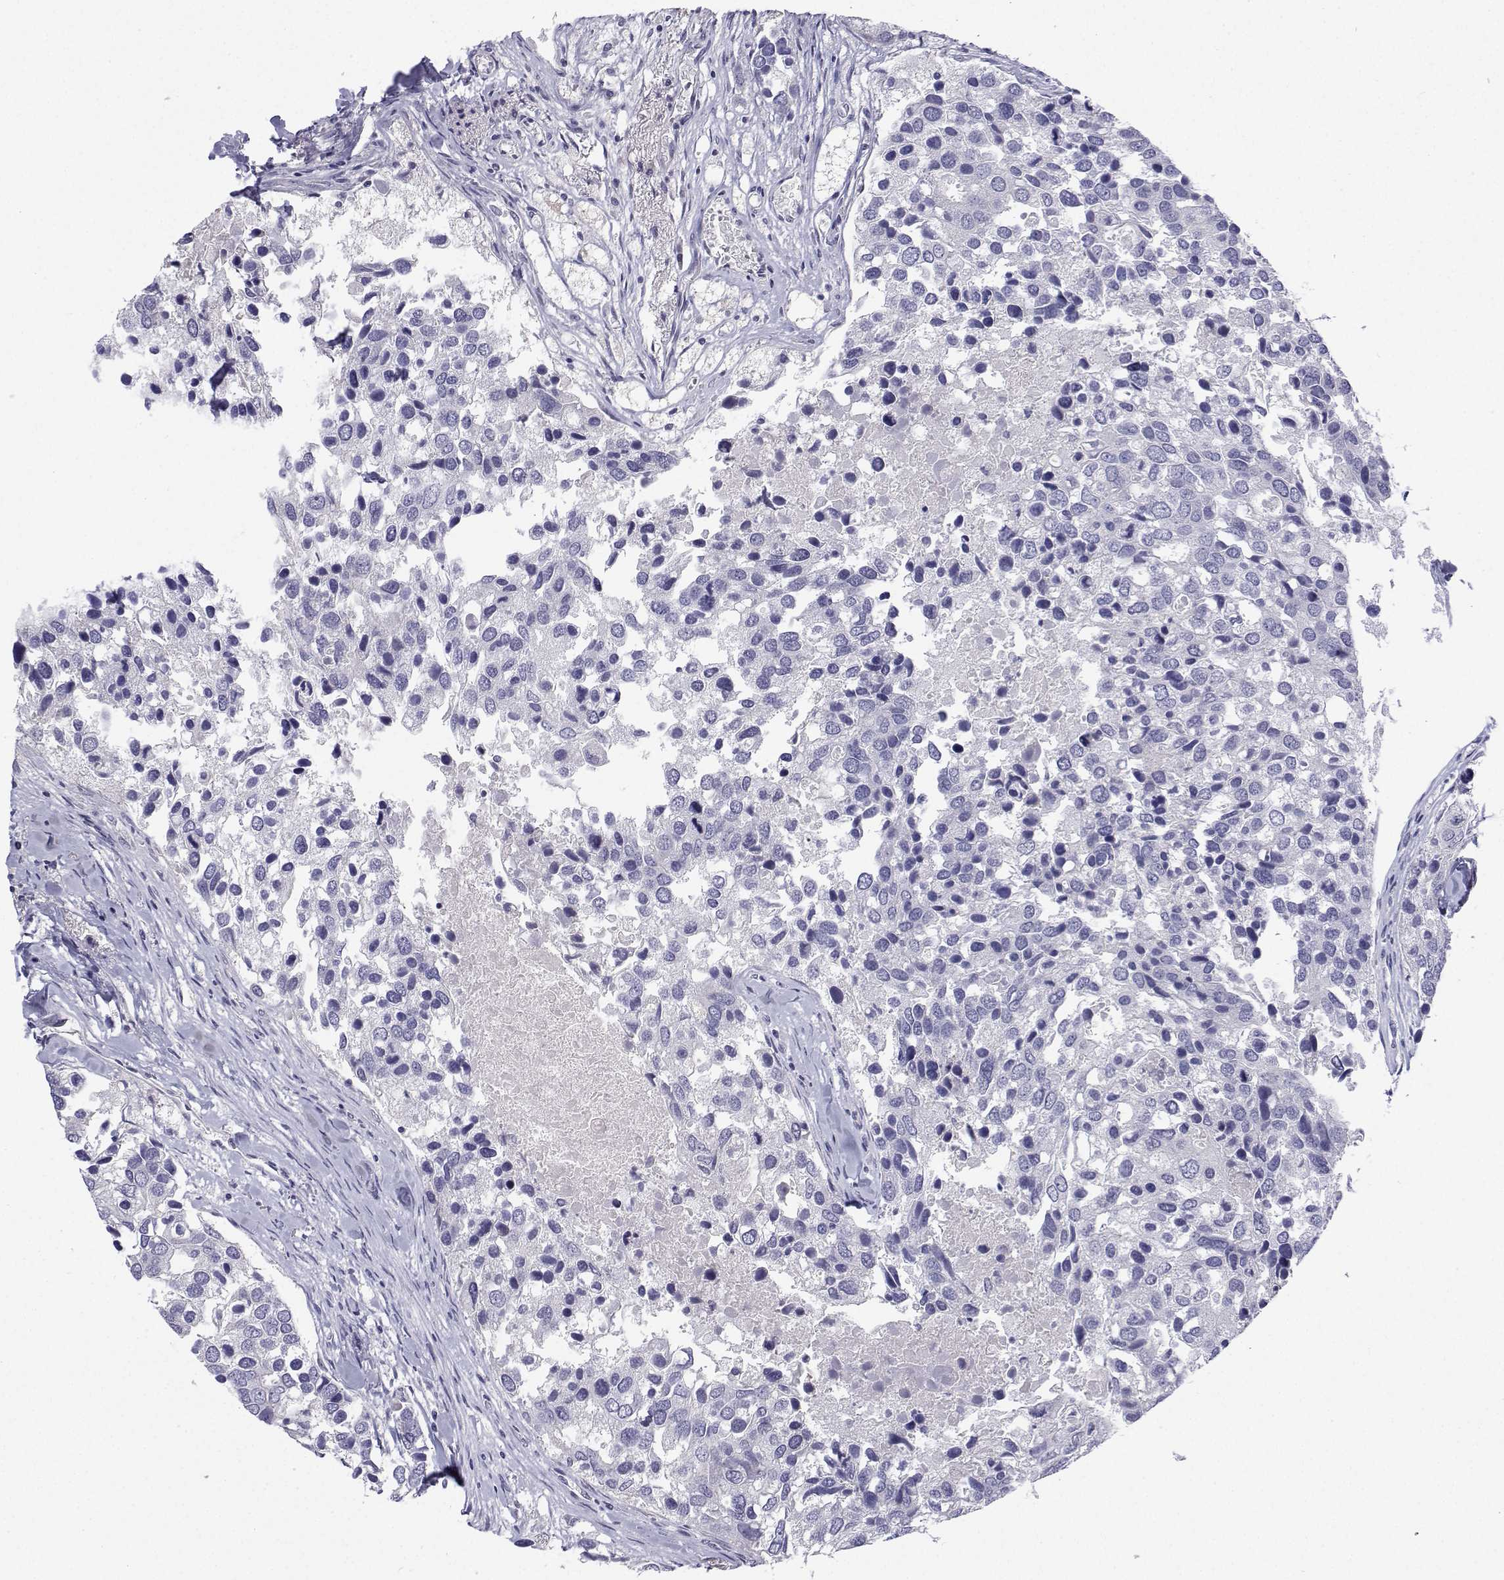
{"staining": {"intensity": "negative", "quantity": "none", "location": "none"}, "tissue": "breast cancer", "cell_type": "Tumor cells", "image_type": "cancer", "snomed": [{"axis": "morphology", "description": "Duct carcinoma"}, {"axis": "topography", "description": "Breast"}], "caption": "Immunohistochemistry histopathology image of neoplastic tissue: breast cancer stained with DAB (3,3'-diaminobenzidine) reveals no significant protein positivity in tumor cells.", "gene": "ANKRD65", "patient": {"sex": "female", "age": 83}}